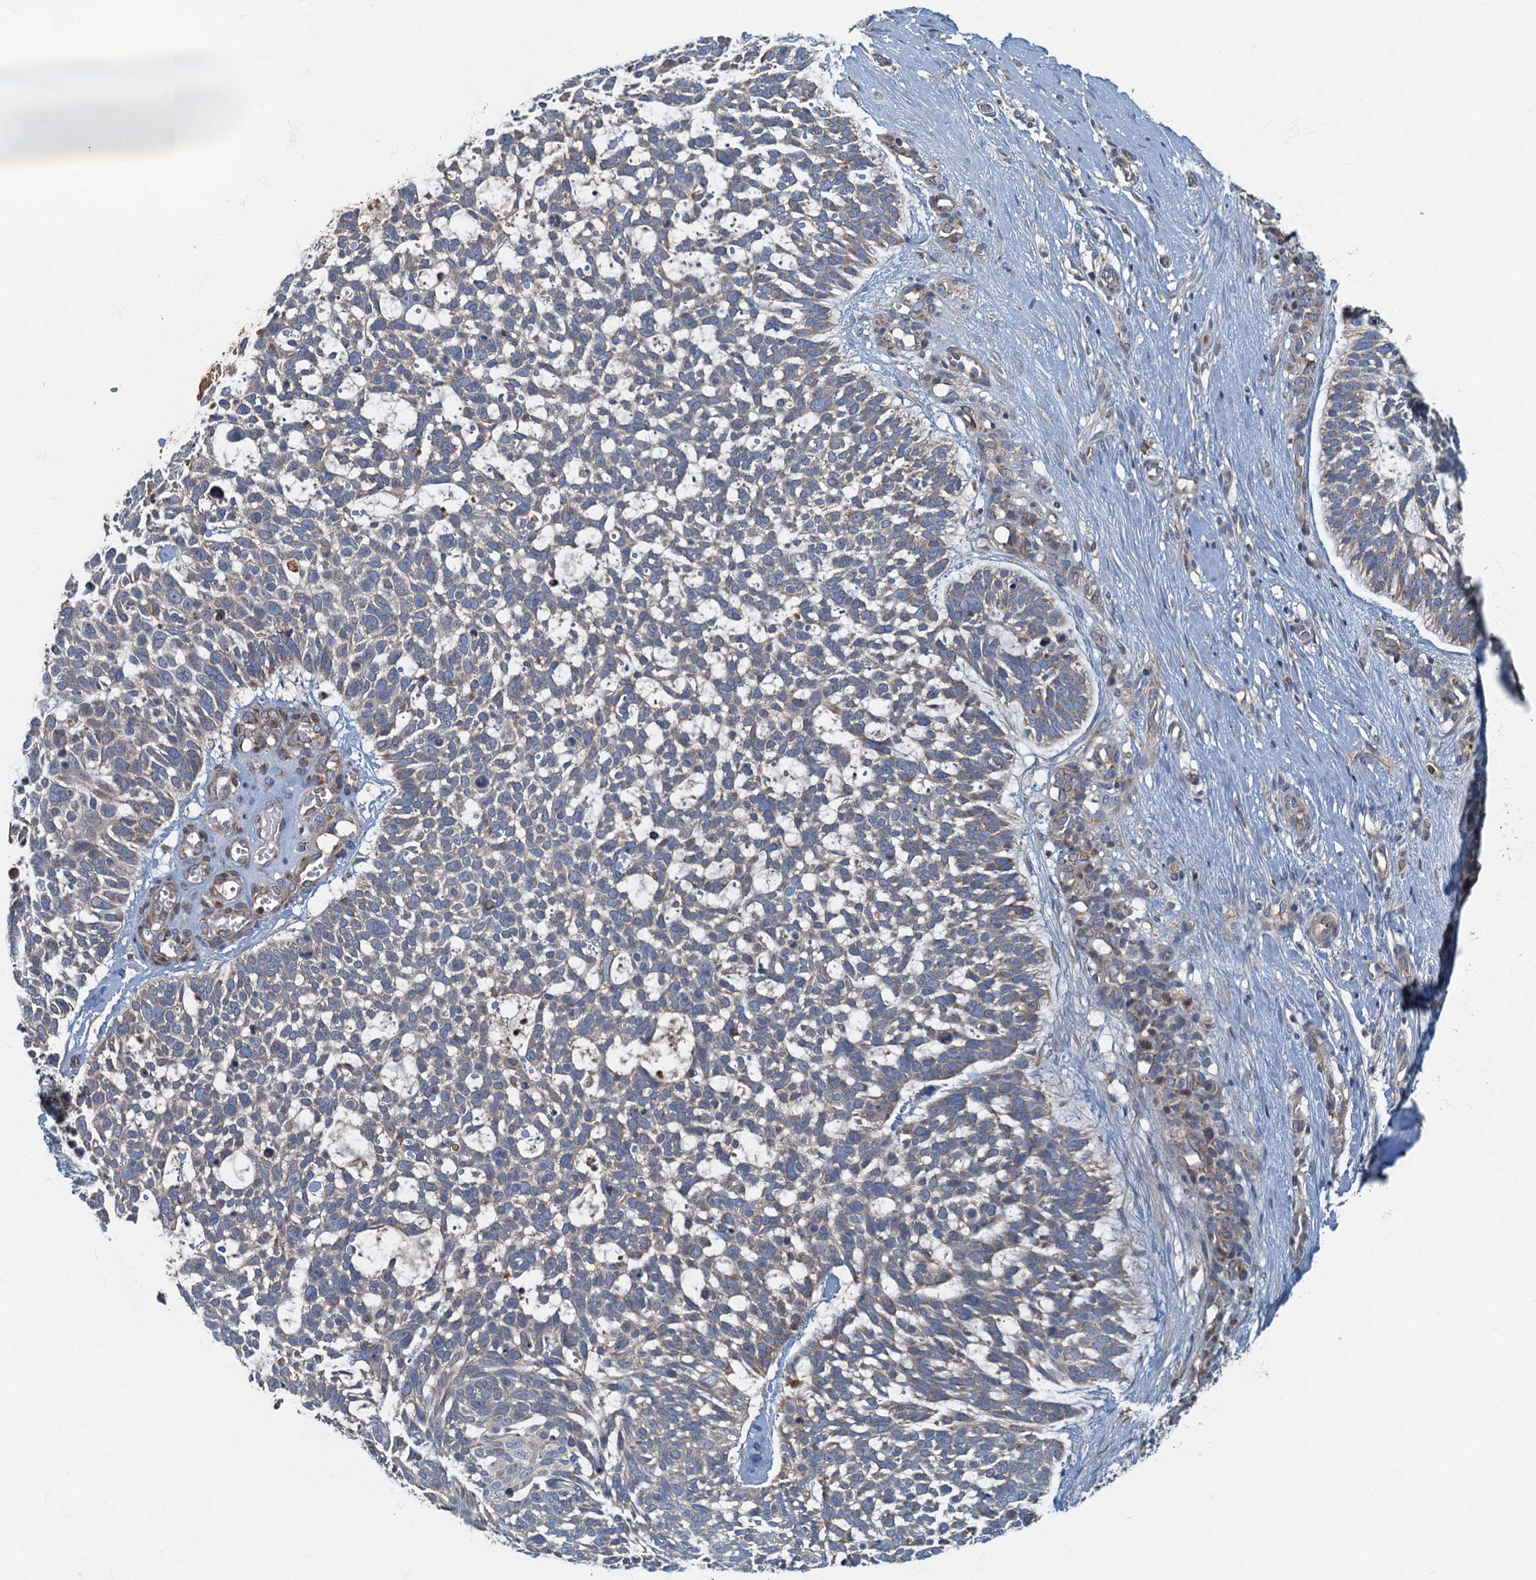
{"staining": {"intensity": "weak", "quantity": "<25%", "location": "cytoplasmic/membranous"}, "tissue": "skin cancer", "cell_type": "Tumor cells", "image_type": "cancer", "snomed": [{"axis": "morphology", "description": "Basal cell carcinoma"}, {"axis": "topography", "description": "Skin"}], "caption": "Immunohistochemical staining of skin cancer reveals no significant expression in tumor cells.", "gene": "SPDYC", "patient": {"sex": "male", "age": 88}}